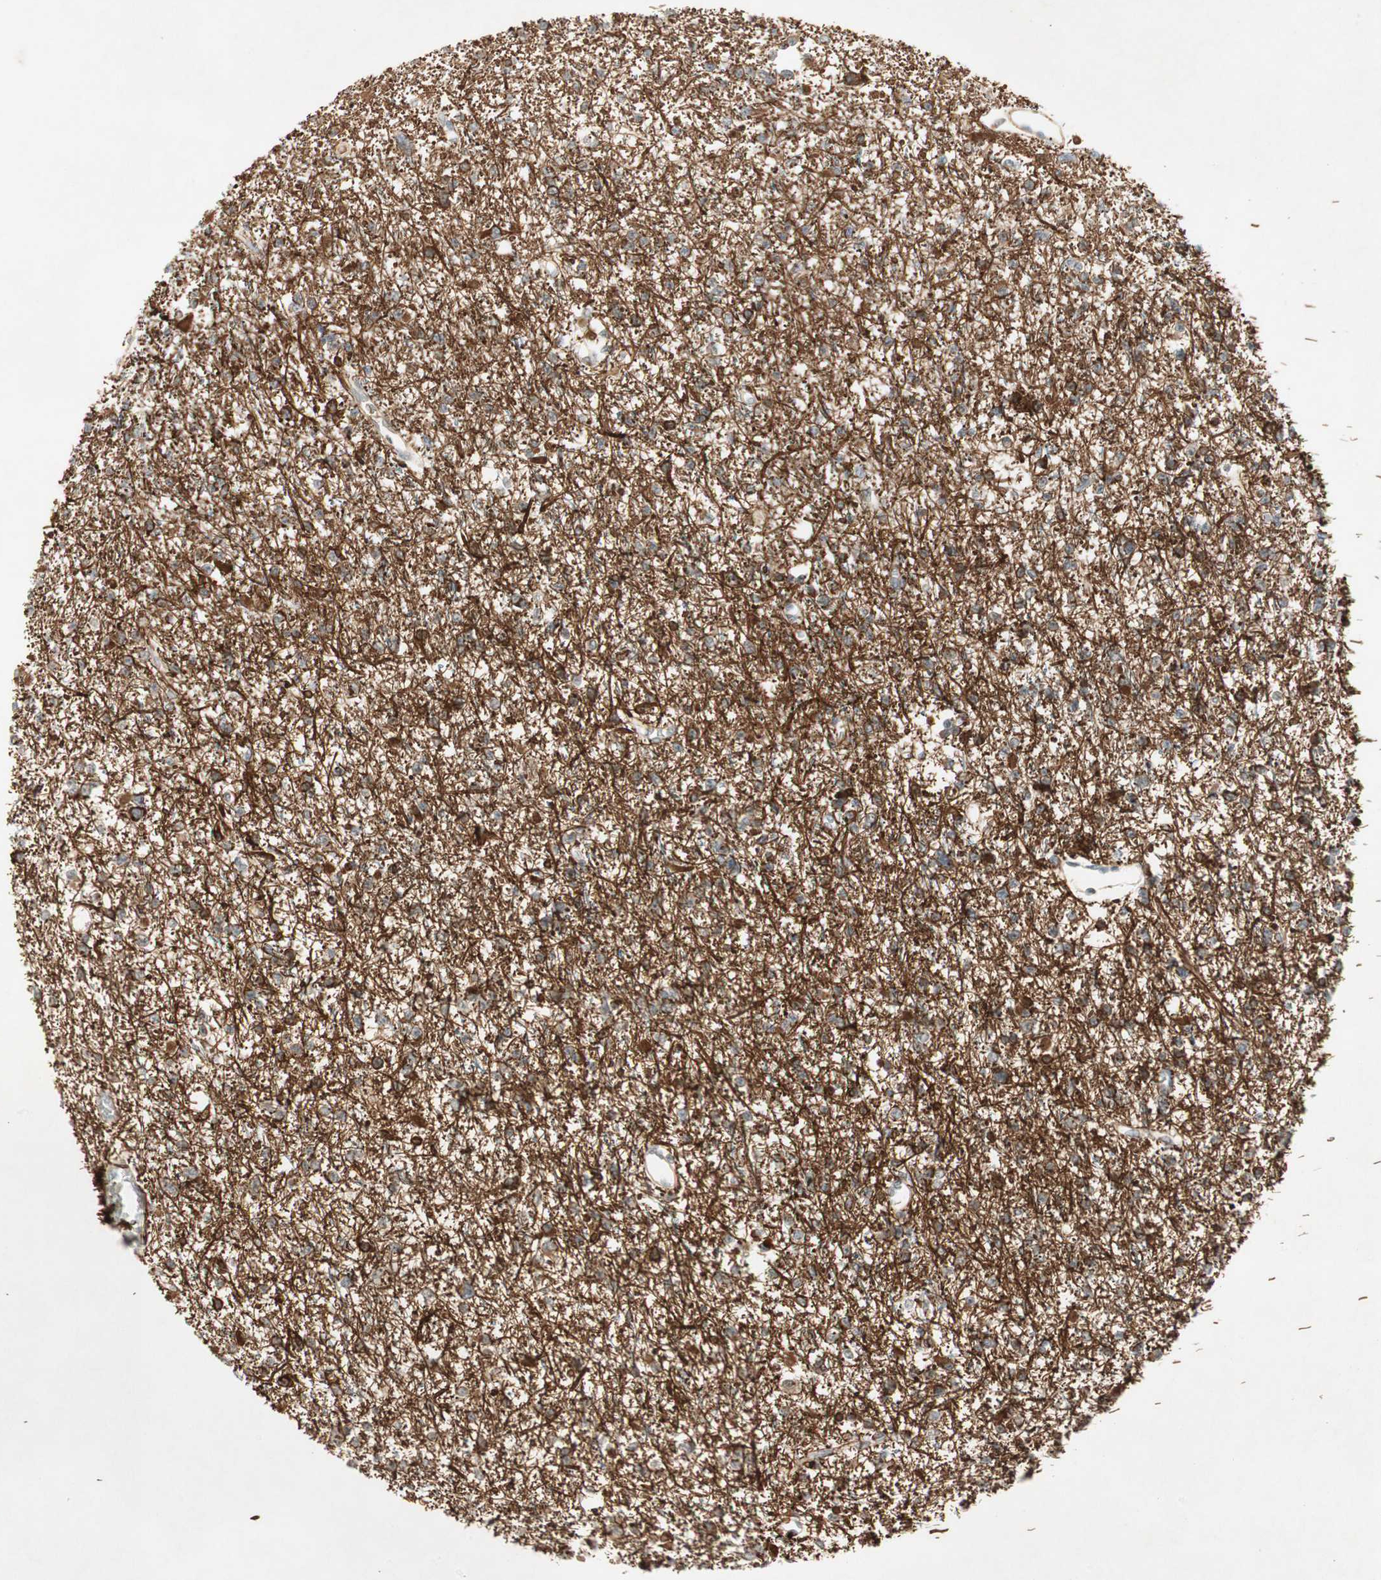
{"staining": {"intensity": "strong", "quantity": "<25%", "location": "cytoplasmic/membranous"}, "tissue": "glioma", "cell_type": "Tumor cells", "image_type": "cancer", "snomed": [{"axis": "morphology", "description": "Glioma, malignant, Low grade"}, {"axis": "topography", "description": "Brain"}], "caption": "Tumor cells reveal medium levels of strong cytoplasmic/membranous positivity in about <25% of cells in human low-grade glioma (malignant). The protein of interest is shown in brown color, while the nuclei are stained blue.", "gene": "RNGTT", "patient": {"sex": "female", "age": 22}}